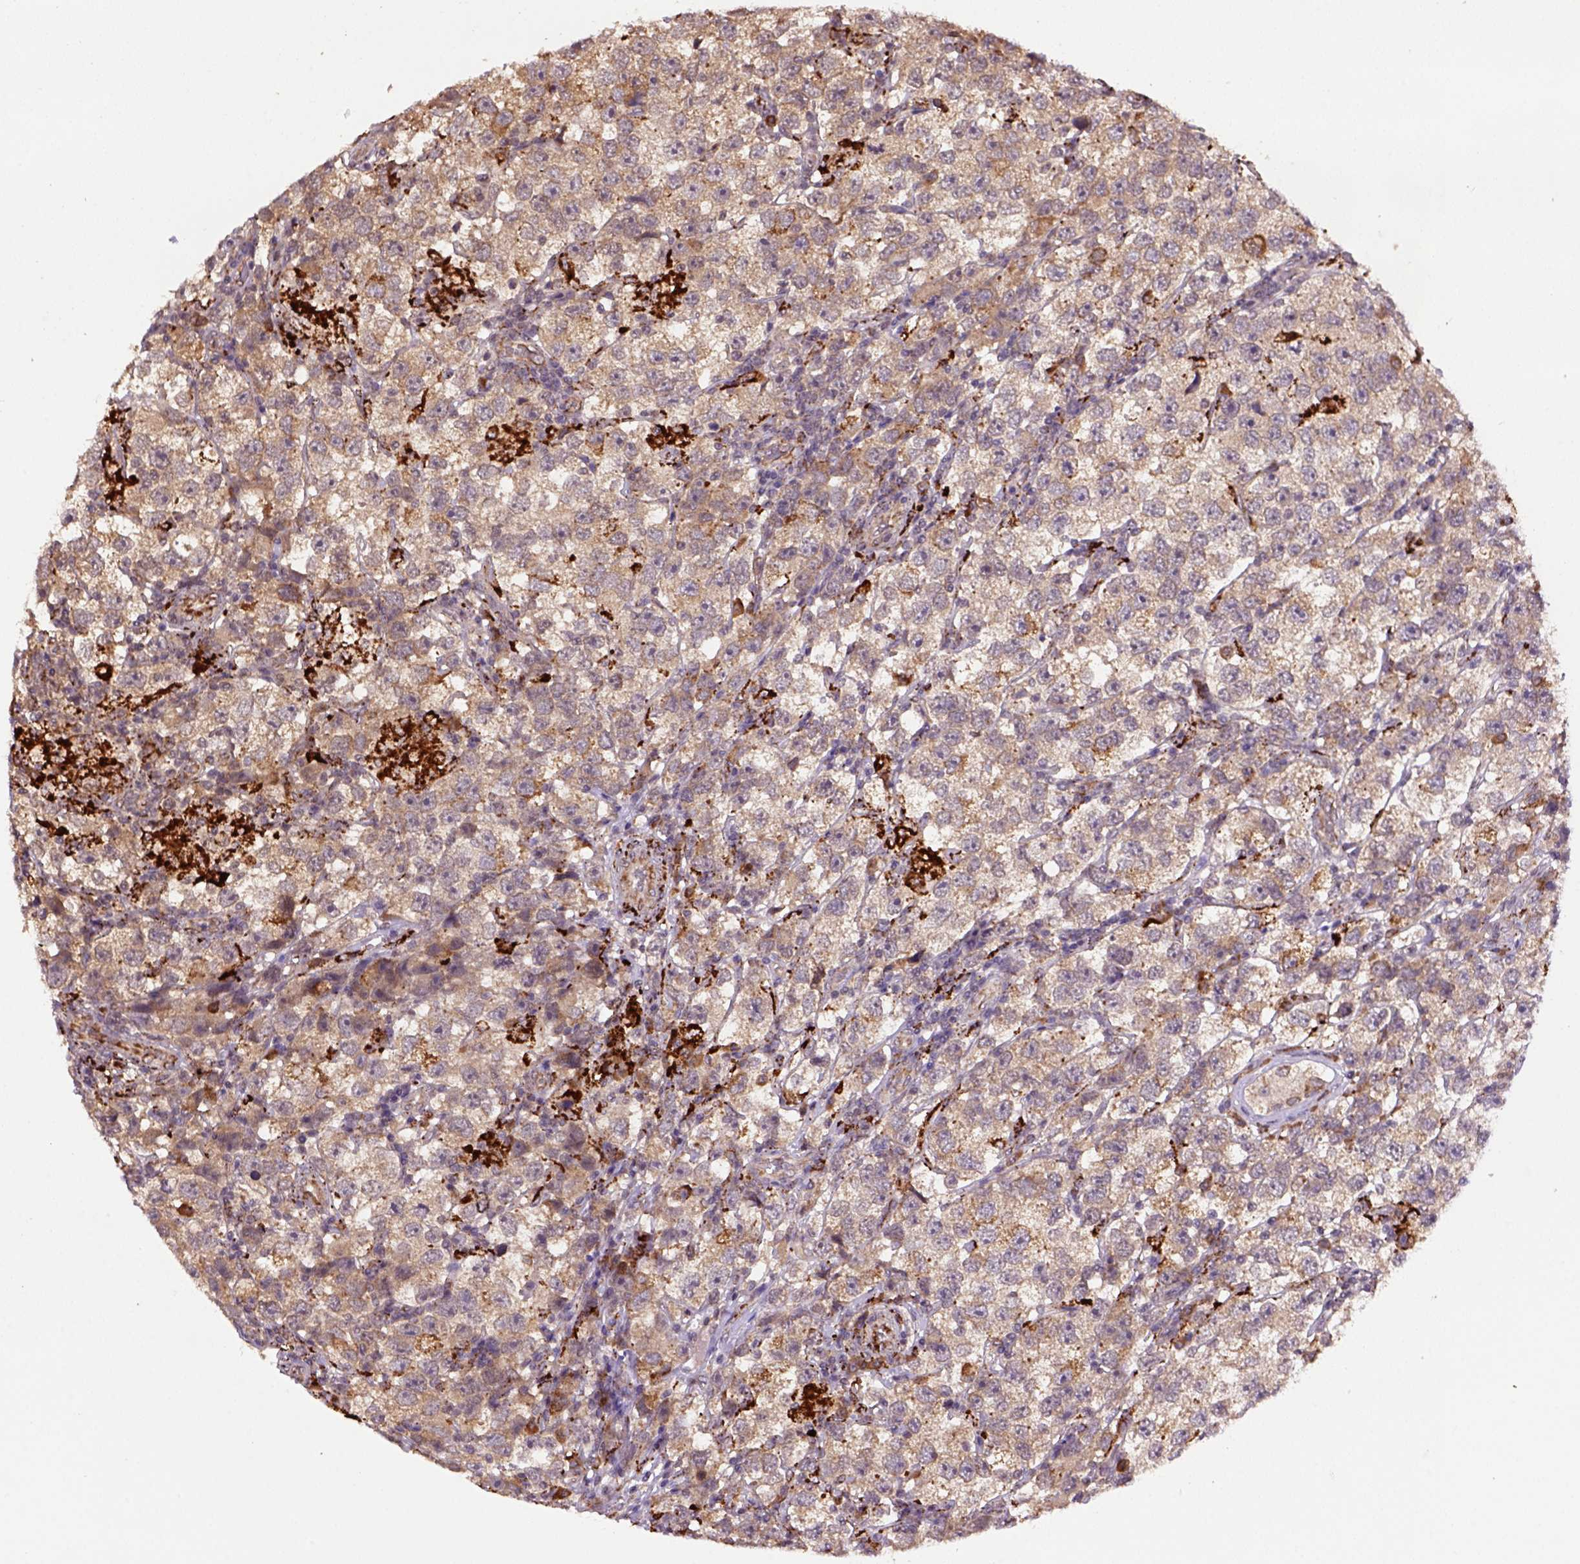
{"staining": {"intensity": "moderate", "quantity": ">75%", "location": "cytoplasmic/membranous"}, "tissue": "testis cancer", "cell_type": "Tumor cells", "image_type": "cancer", "snomed": [{"axis": "morphology", "description": "Seminoma, NOS"}, {"axis": "topography", "description": "Testis"}], "caption": "Protein expression analysis of human testis seminoma reveals moderate cytoplasmic/membranous expression in approximately >75% of tumor cells.", "gene": "FZD7", "patient": {"sex": "male", "age": 26}}